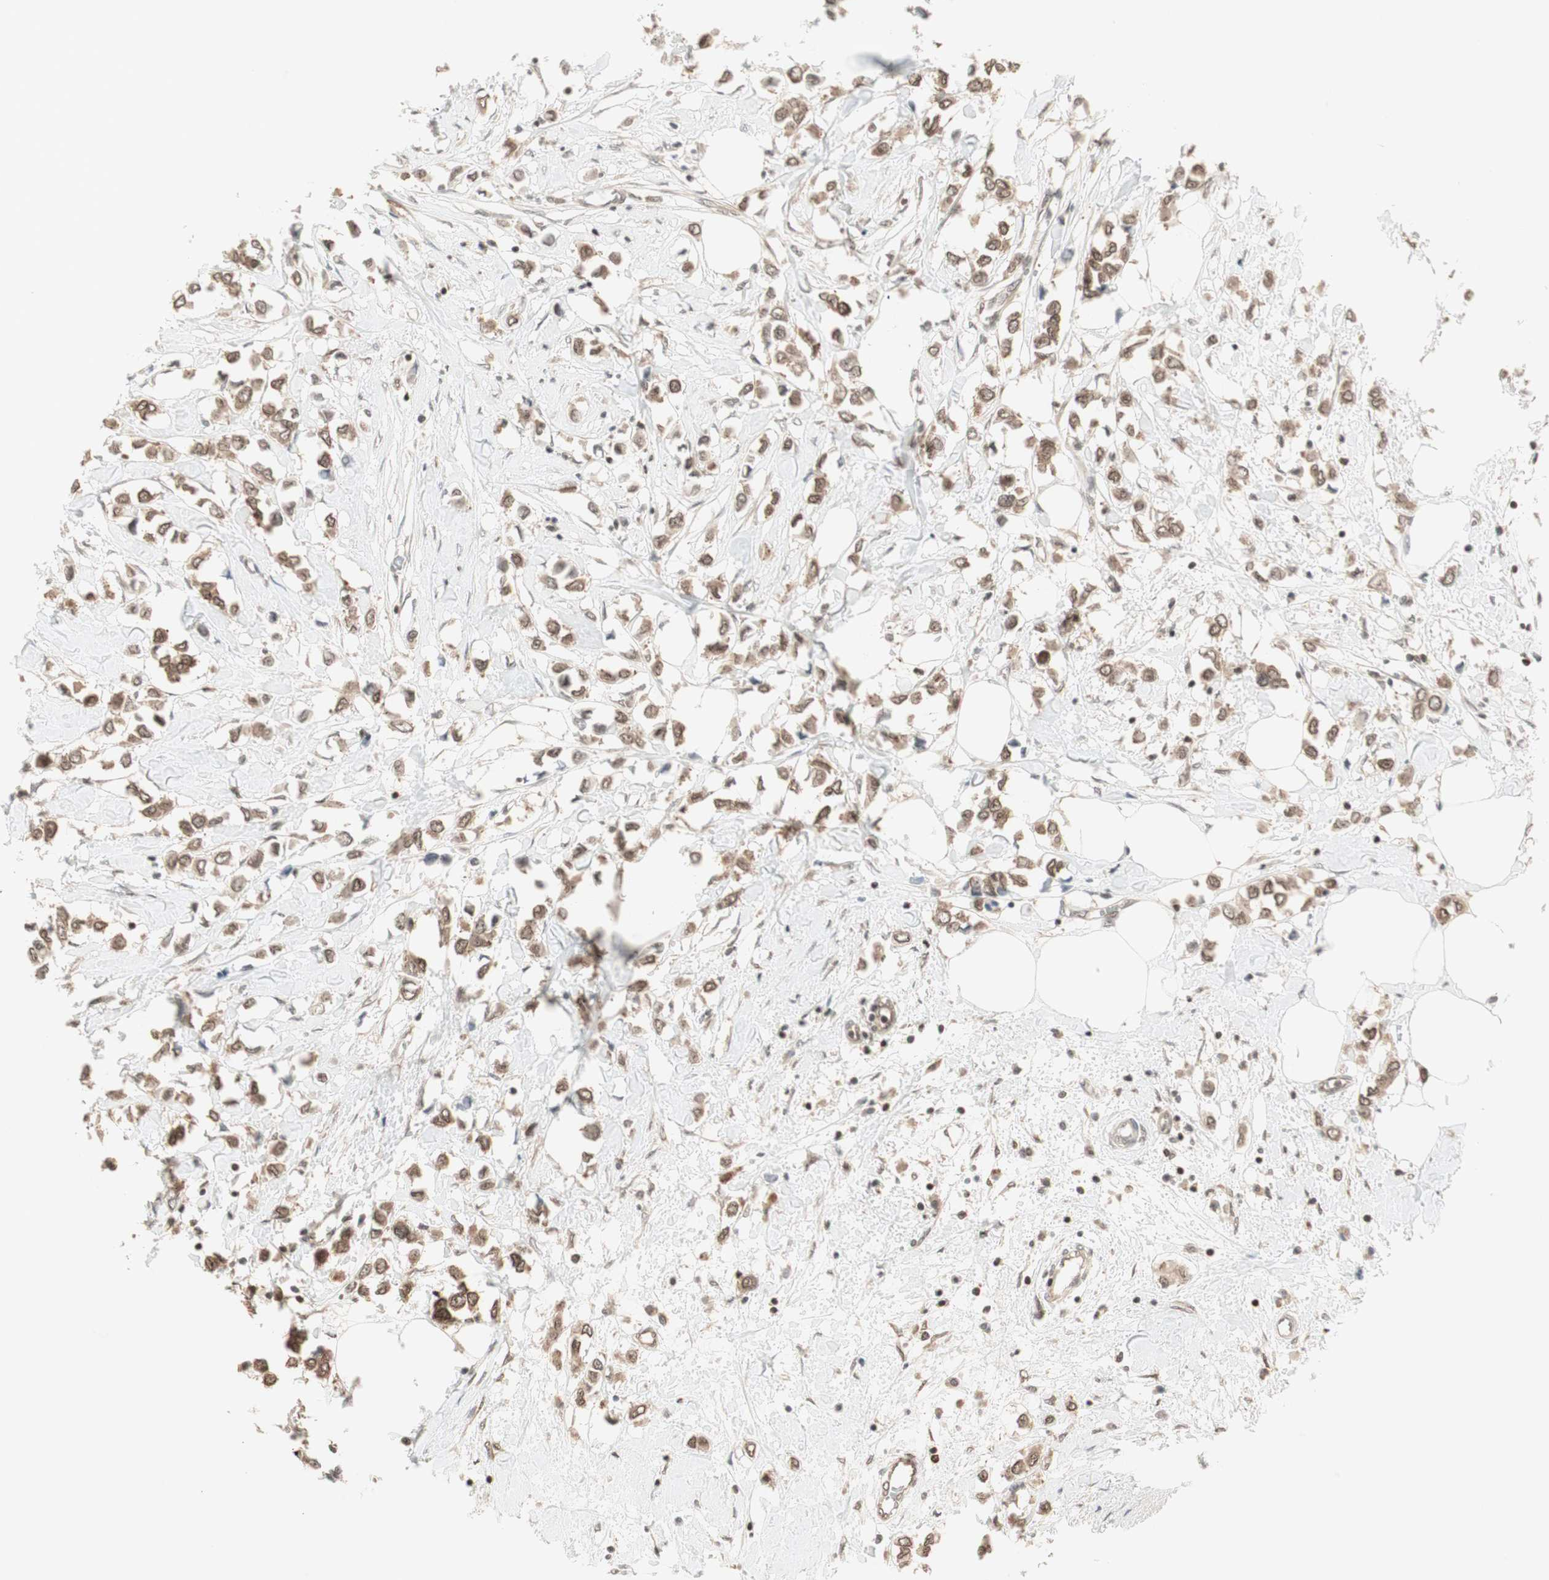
{"staining": {"intensity": "moderate", "quantity": ">75%", "location": "cytoplasmic/membranous,nuclear"}, "tissue": "breast cancer", "cell_type": "Tumor cells", "image_type": "cancer", "snomed": [{"axis": "morphology", "description": "Lobular carcinoma"}, {"axis": "topography", "description": "Breast"}], "caption": "Brown immunohistochemical staining in breast cancer (lobular carcinoma) demonstrates moderate cytoplasmic/membranous and nuclear positivity in approximately >75% of tumor cells.", "gene": "UBE2I", "patient": {"sex": "female", "age": 51}}